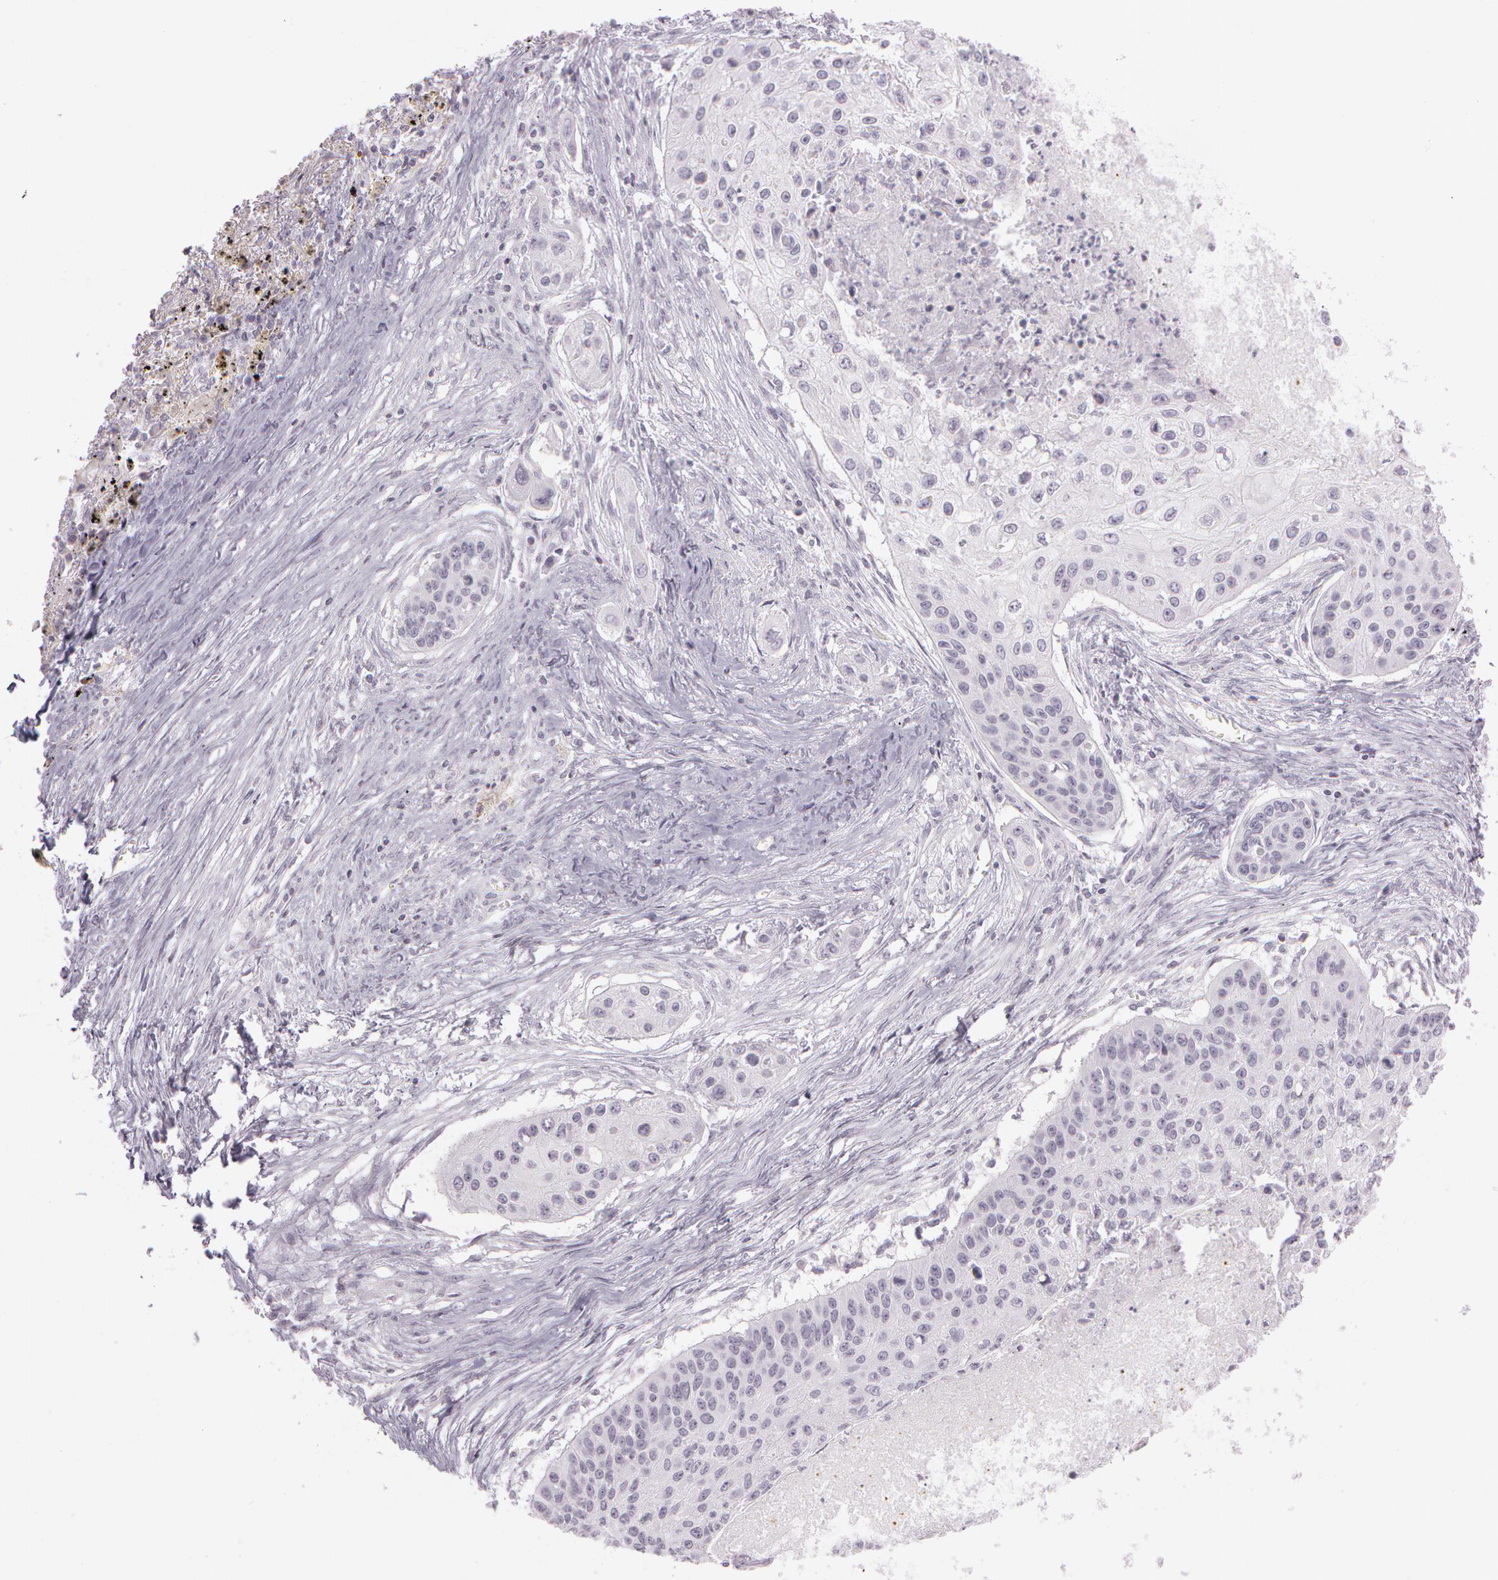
{"staining": {"intensity": "negative", "quantity": "none", "location": "none"}, "tissue": "lung cancer", "cell_type": "Tumor cells", "image_type": "cancer", "snomed": [{"axis": "morphology", "description": "Squamous cell carcinoma, NOS"}, {"axis": "topography", "description": "Lung"}], "caption": "A high-resolution image shows immunohistochemistry (IHC) staining of lung cancer (squamous cell carcinoma), which exhibits no significant staining in tumor cells.", "gene": "OTC", "patient": {"sex": "male", "age": 71}}